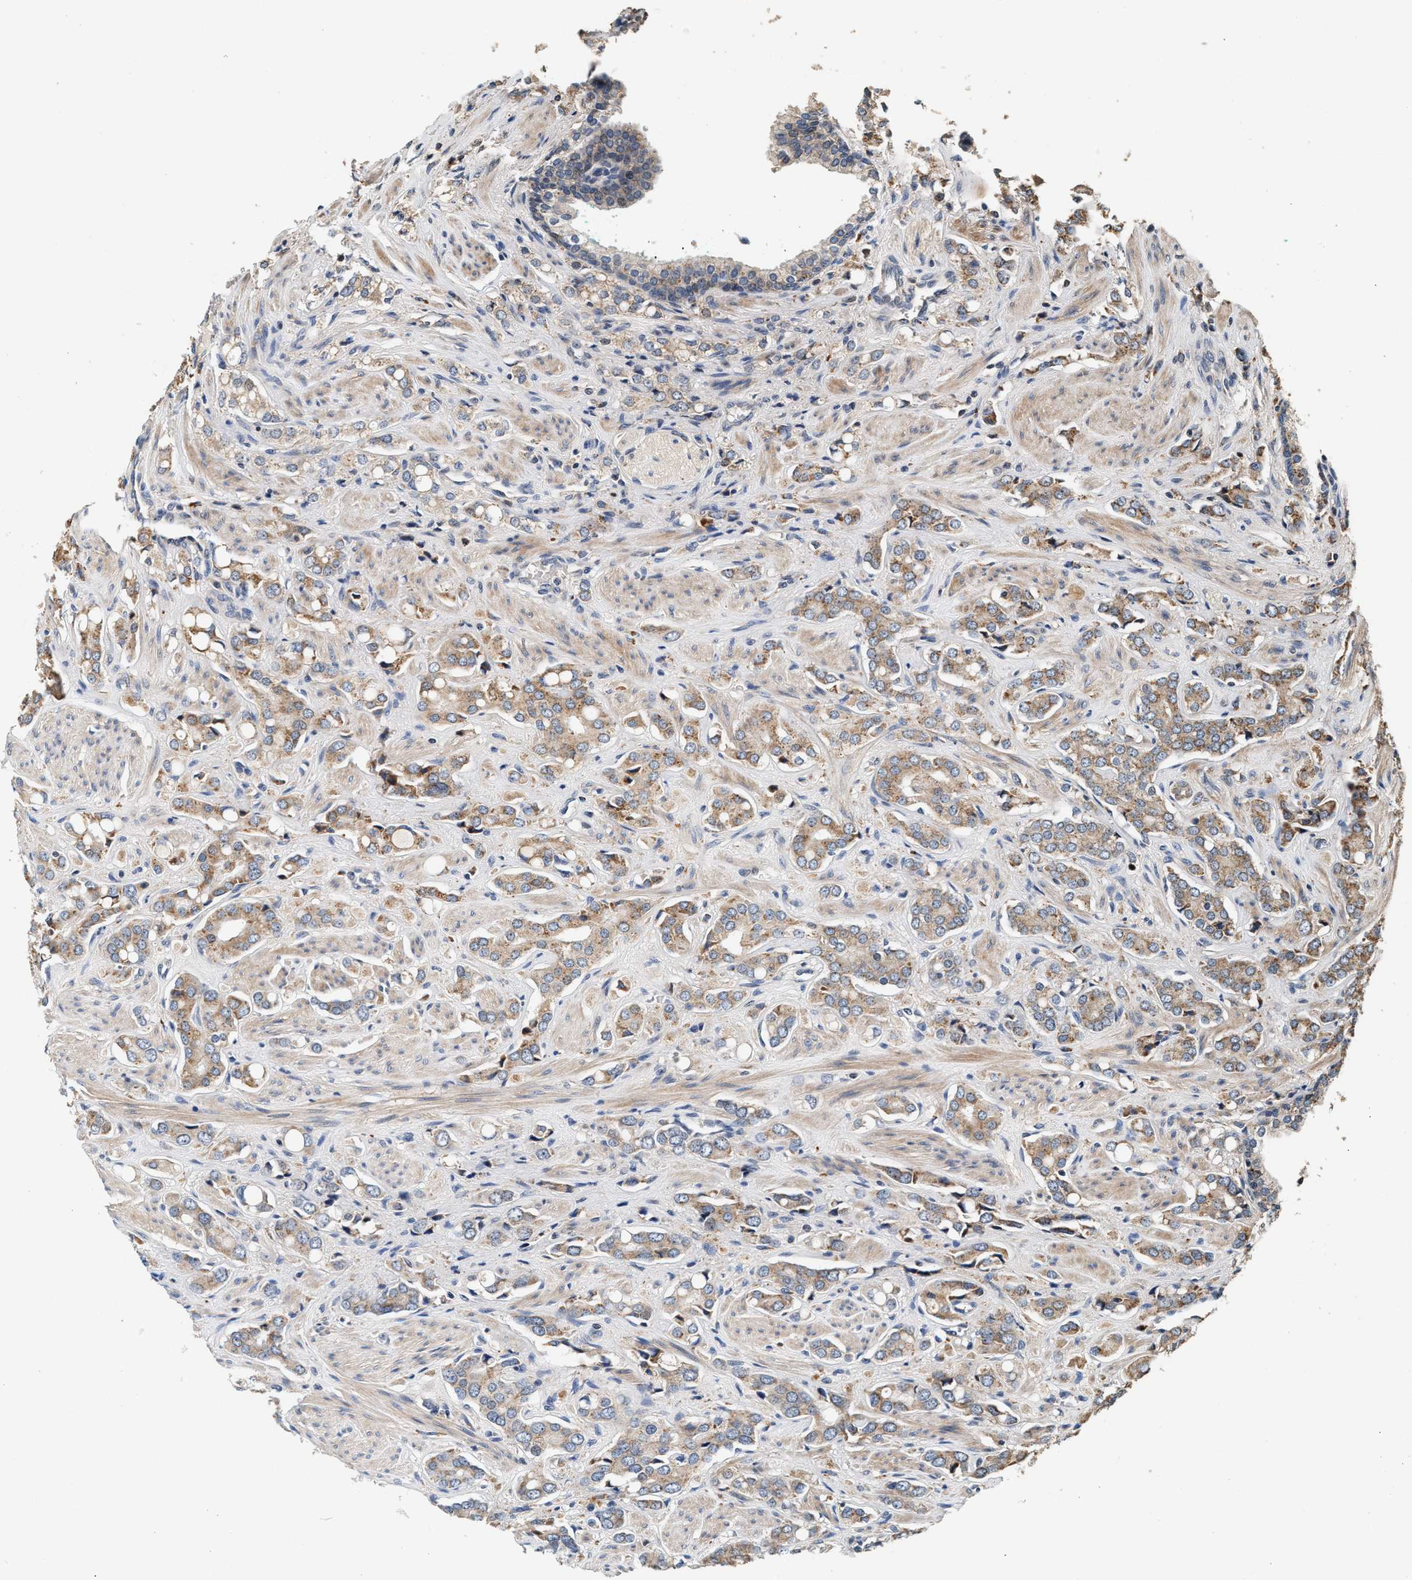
{"staining": {"intensity": "moderate", "quantity": ">75%", "location": "cytoplasmic/membranous"}, "tissue": "prostate cancer", "cell_type": "Tumor cells", "image_type": "cancer", "snomed": [{"axis": "morphology", "description": "Adenocarcinoma, High grade"}, {"axis": "topography", "description": "Prostate"}], "caption": "About >75% of tumor cells in human prostate cancer show moderate cytoplasmic/membranous protein positivity as visualized by brown immunohistochemical staining.", "gene": "PTGR3", "patient": {"sex": "male", "age": 52}}